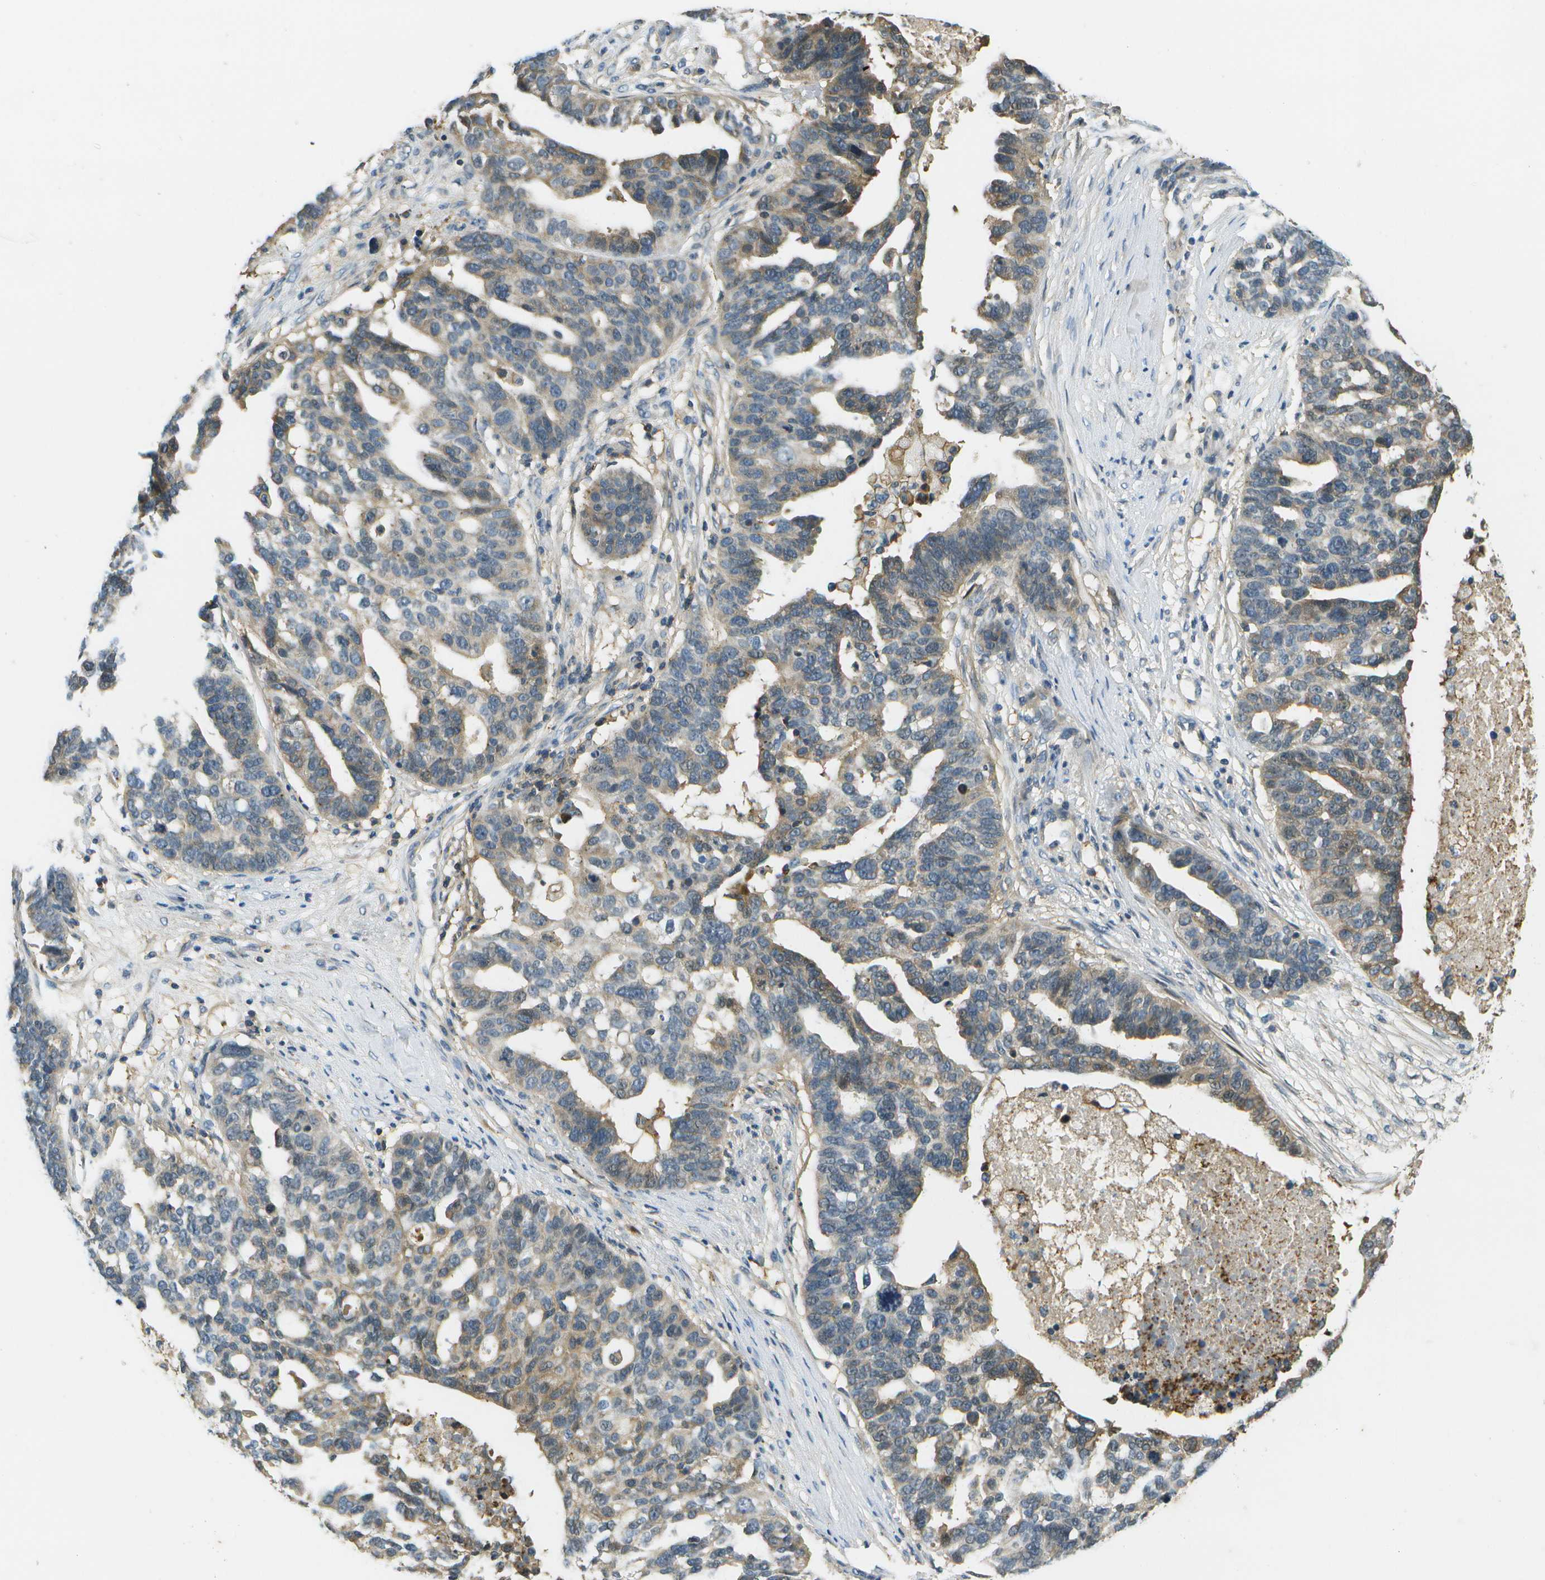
{"staining": {"intensity": "weak", "quantity": "25%-75%", "location": "cytoplasmic/membranous"}, "tissue": "ovarian cancer", "cell_type": "Tumor cells", "image_type": "cancer", "snomed": [{"axis": "morphology", "description": "Cystadenocarcinoma, serous, NOS"}, {"axis": "topography", "description": "Ovary"}], "caption": "Ovarian serous cystadenocarcinoma tissue shows weak cytoplasmic/membranous expression in approximately 25%-75% of tumor cells, visualized by immunohistochemistry.", "gene": "LRRC66", "patient": {"sex": "female", "age": 59}}